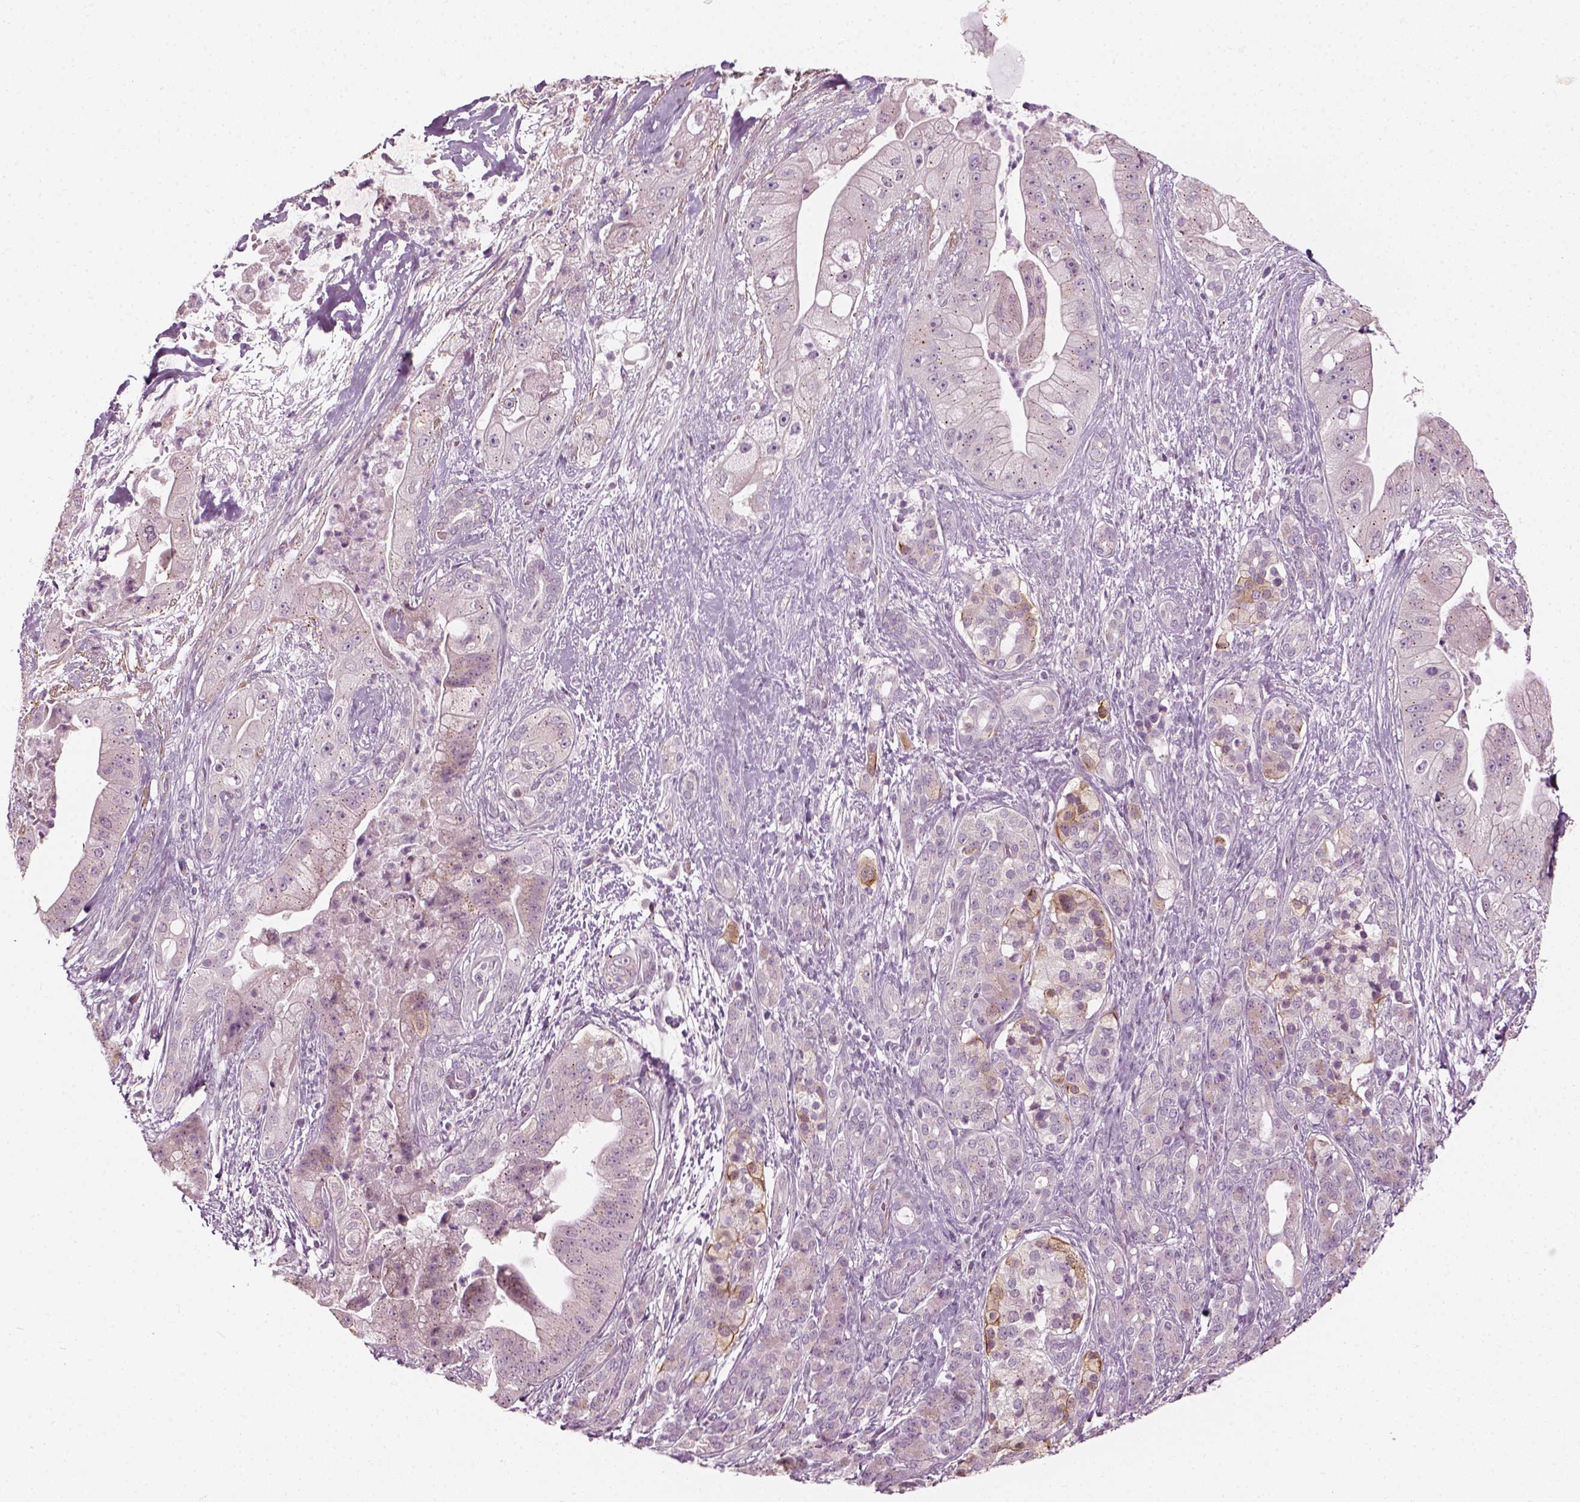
{"staining": {"intensity": "negative", "quantity": "none", "location": "none"}, "tissue": "pancreatic cancer", "cell_type": "Tumor cells", "image_type": "cancer", "snomed": [{"axis": "morphology", "description": "Normal tissue, NOS"}, {"axis": "morphology", "description": "Inflammation, NOS"}, {"axis": "morphology", "description": "Adenocarcinoma, NOS"}, {"axis": "topography", "description": "Pancreas"}], "caption": "Human adenocarcinoma (pancreatic) stained for a protein using immunohistochemistry (IHC) exhibits no expression in tumor cells.", "gene": "MLIP", "patient": {"sex": "male", "age": 57}}